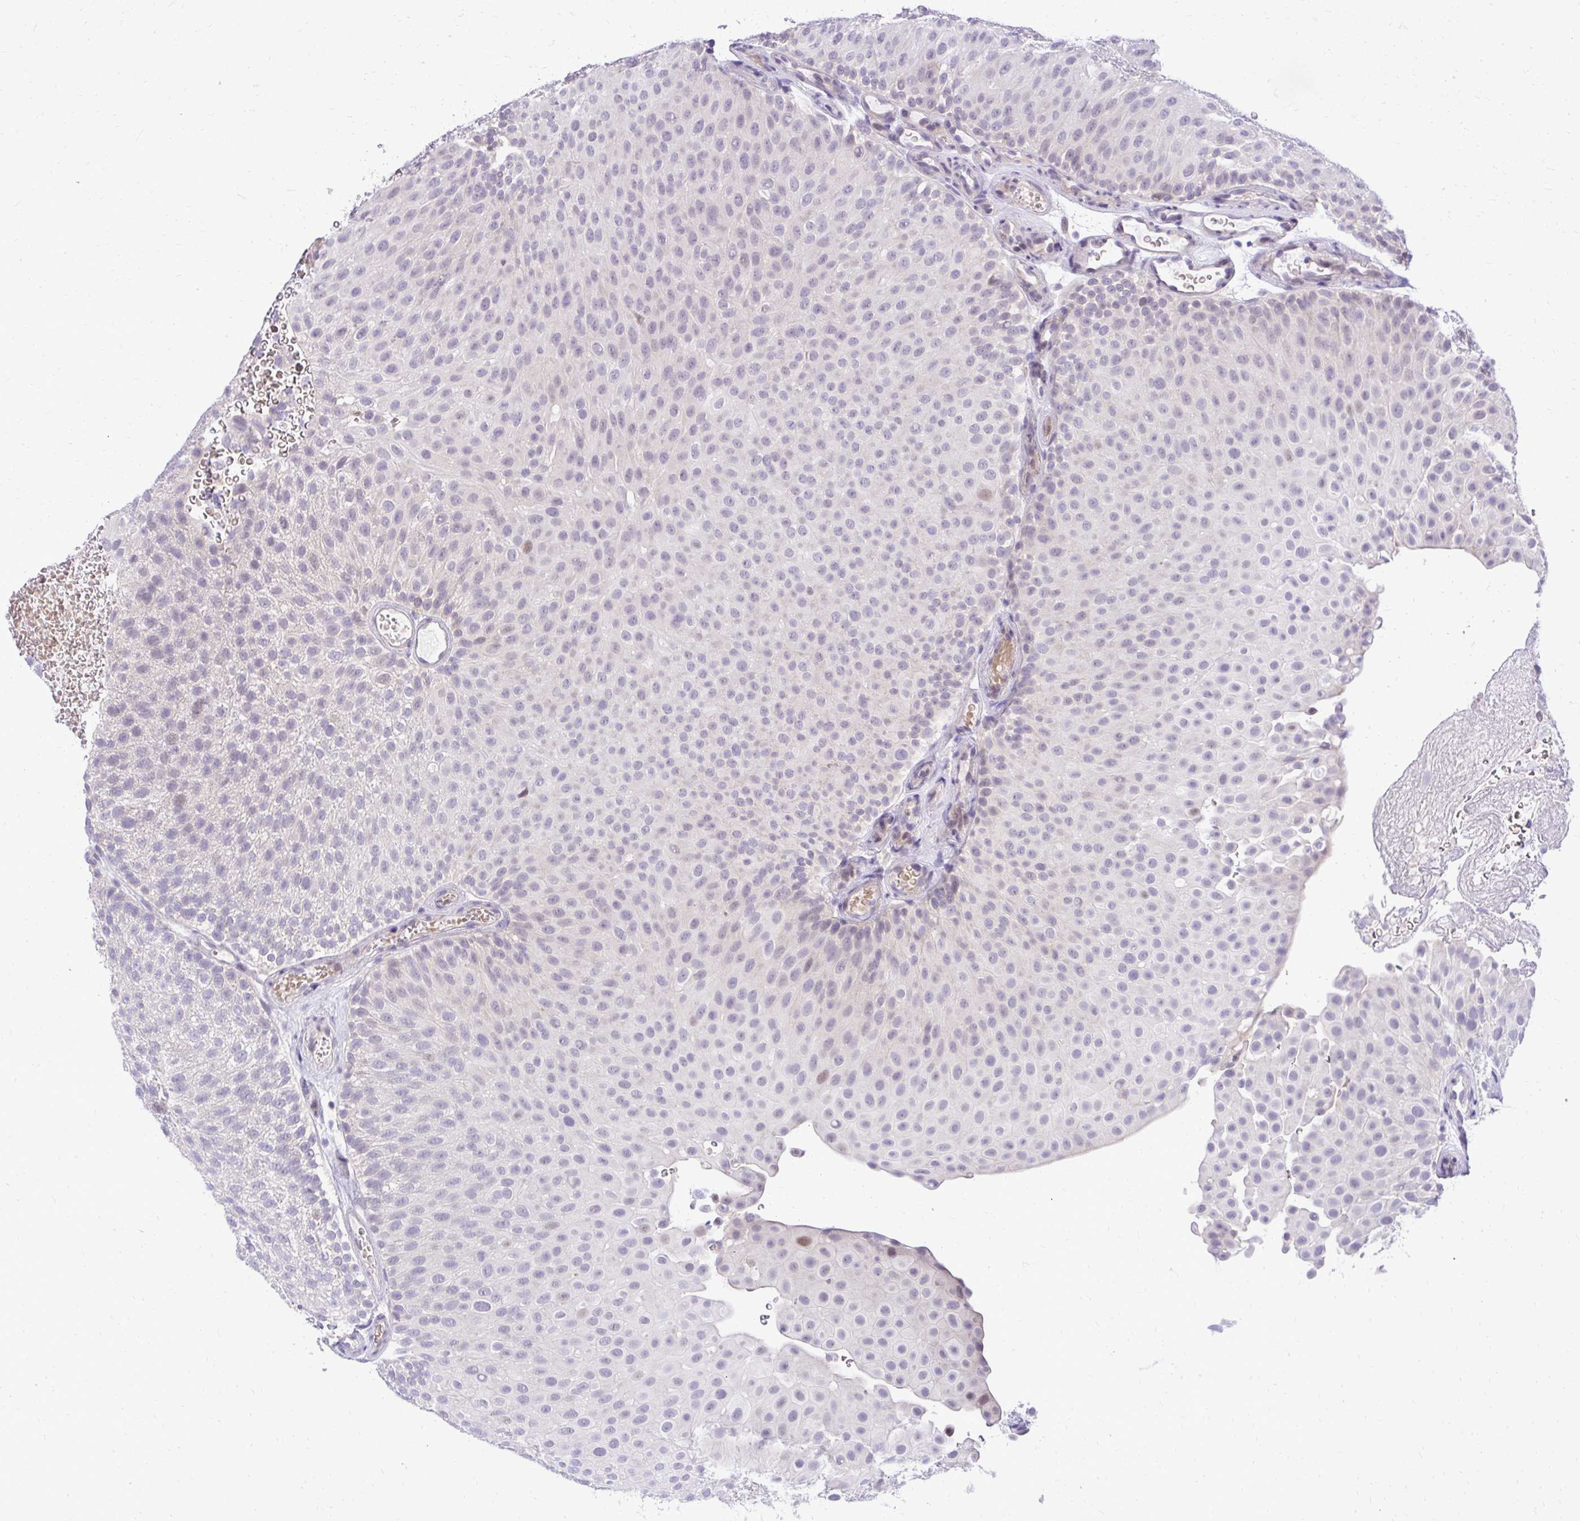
{"staining": {"intensity": "negative", "quantity": "none", "location": "none"}, "tissue": "urothelial cancer", "cell_type": "Tumor cells", "image_type": "cancer", "snomed": [{"axis": "morphology", "description": "Urothelial carcinoma, Low grade"}, {"axis": "topography", "description": "Urinary bladder"}], "caption": "A micrograph of human urothelial cancer is negative for staining in tumor cells. (DAB immunohistochemistry with hematoxylin counter stain).", "gene": "ZSWIM9", "patient": {"sex": "male", "age": 78}}